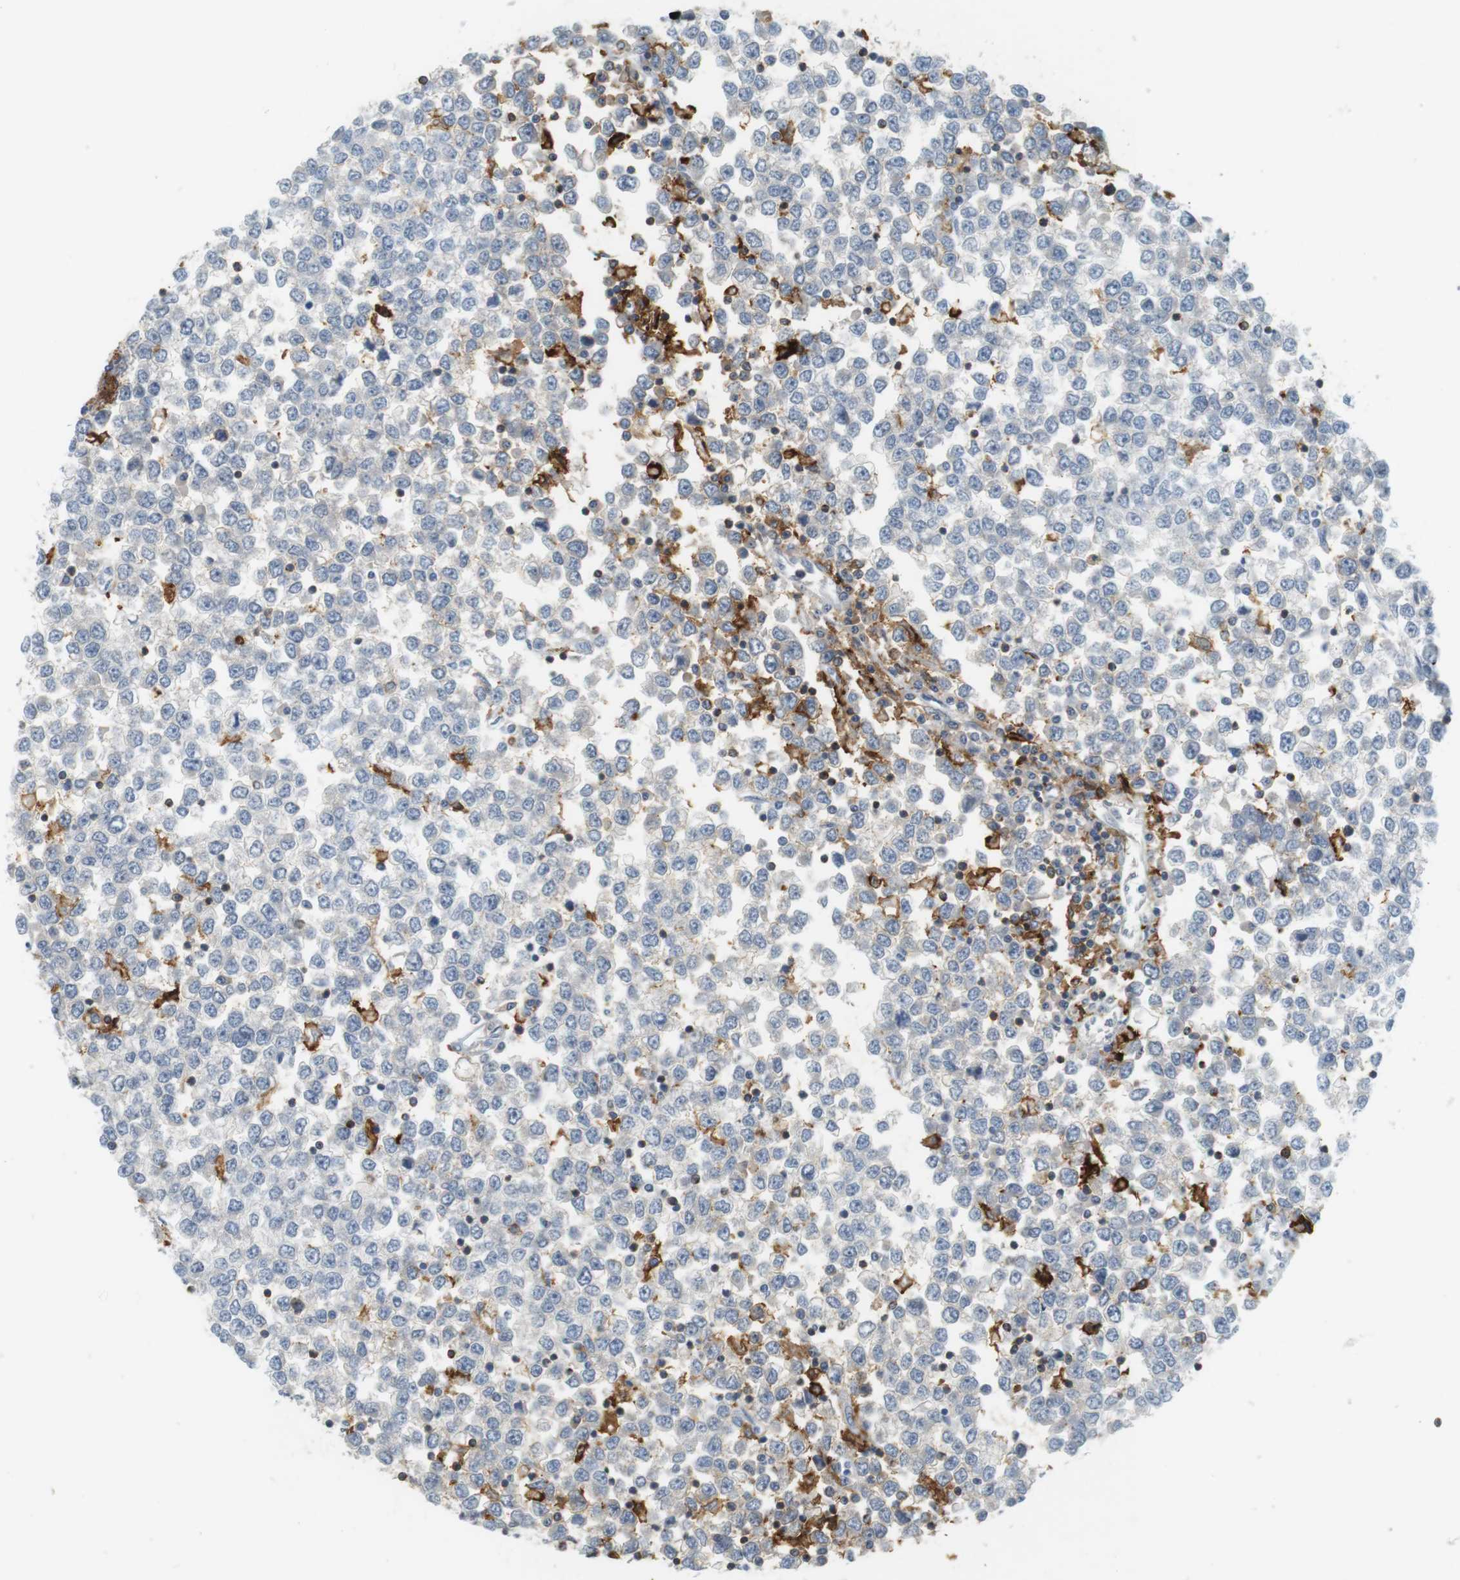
{"staining": {"intensity": "negative", "quantity": "none", "location": "none"}, "tissue": "testis cancer", "cell_type": "Tumor cells", "image_type": "cancer", "snomed": [{"axis": "morphology", "description": "Seminoma, NOS"}, {"axis": "topography", "description": "Testis"}], "caption": "A histopathology image of human testis seminoma is negative for staining in tumor cells.", "gene": "SIRPA", "patient": {"sex": "male", "age": 65}}